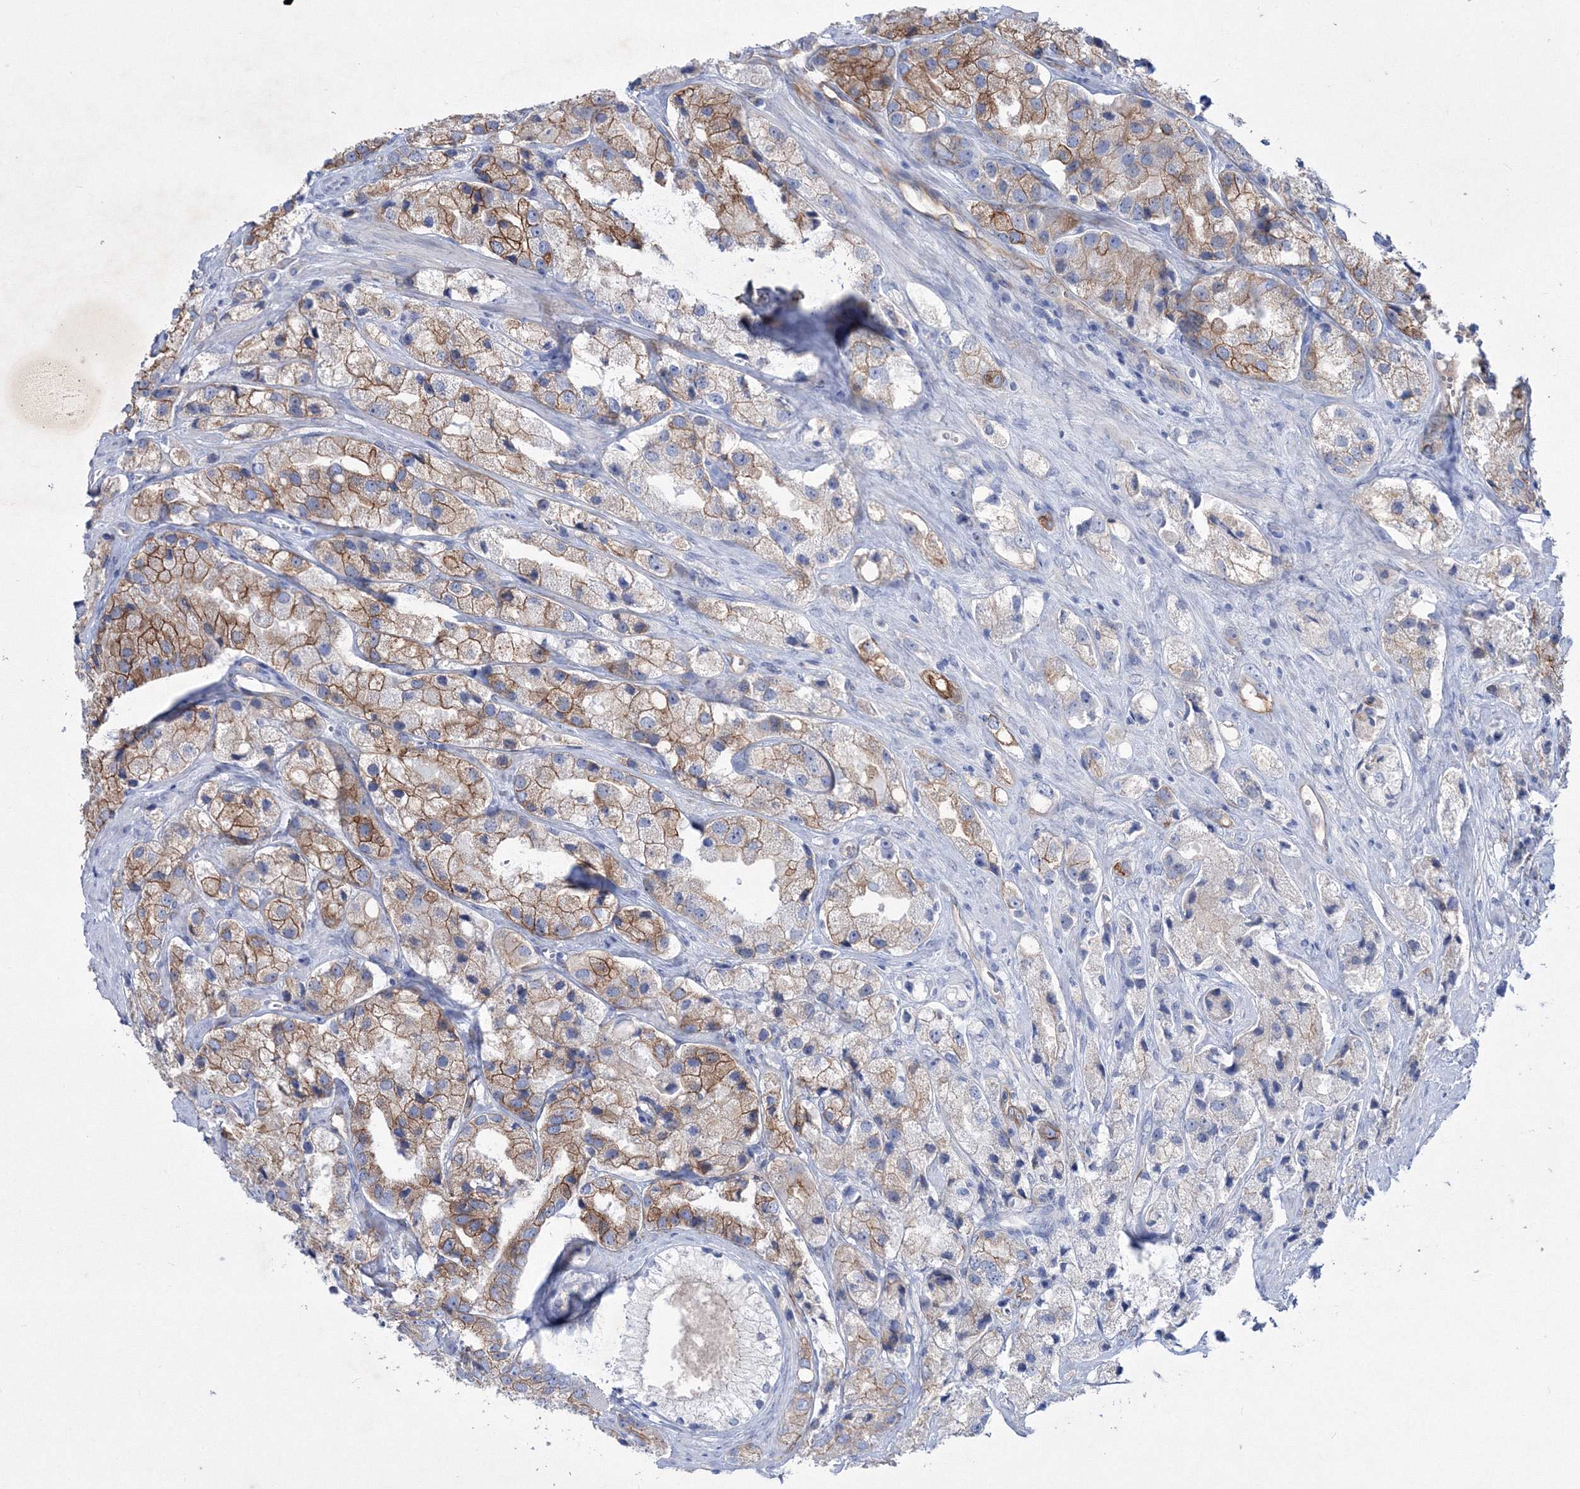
{"staining": {"intensity": "moderate", "quantity": ">75%", "location": "cytoplasmic/membranous"}, "tissue": "prostate cancer", "cell_type": "Tumor cells", "image_type": "cancer", "snomed": [{"axis": "morphology", "description": "Adenocarcinoma, High grade"}, {"axis": "topography", "description": "Prostate"}], "caption": "Moderate cytoplasmic/membranous positivity is seen in approximately >75% of tumor cells in prostate cancer.", "gene": "TMEM139", "patient": {"sex": "male", "age": 66}}